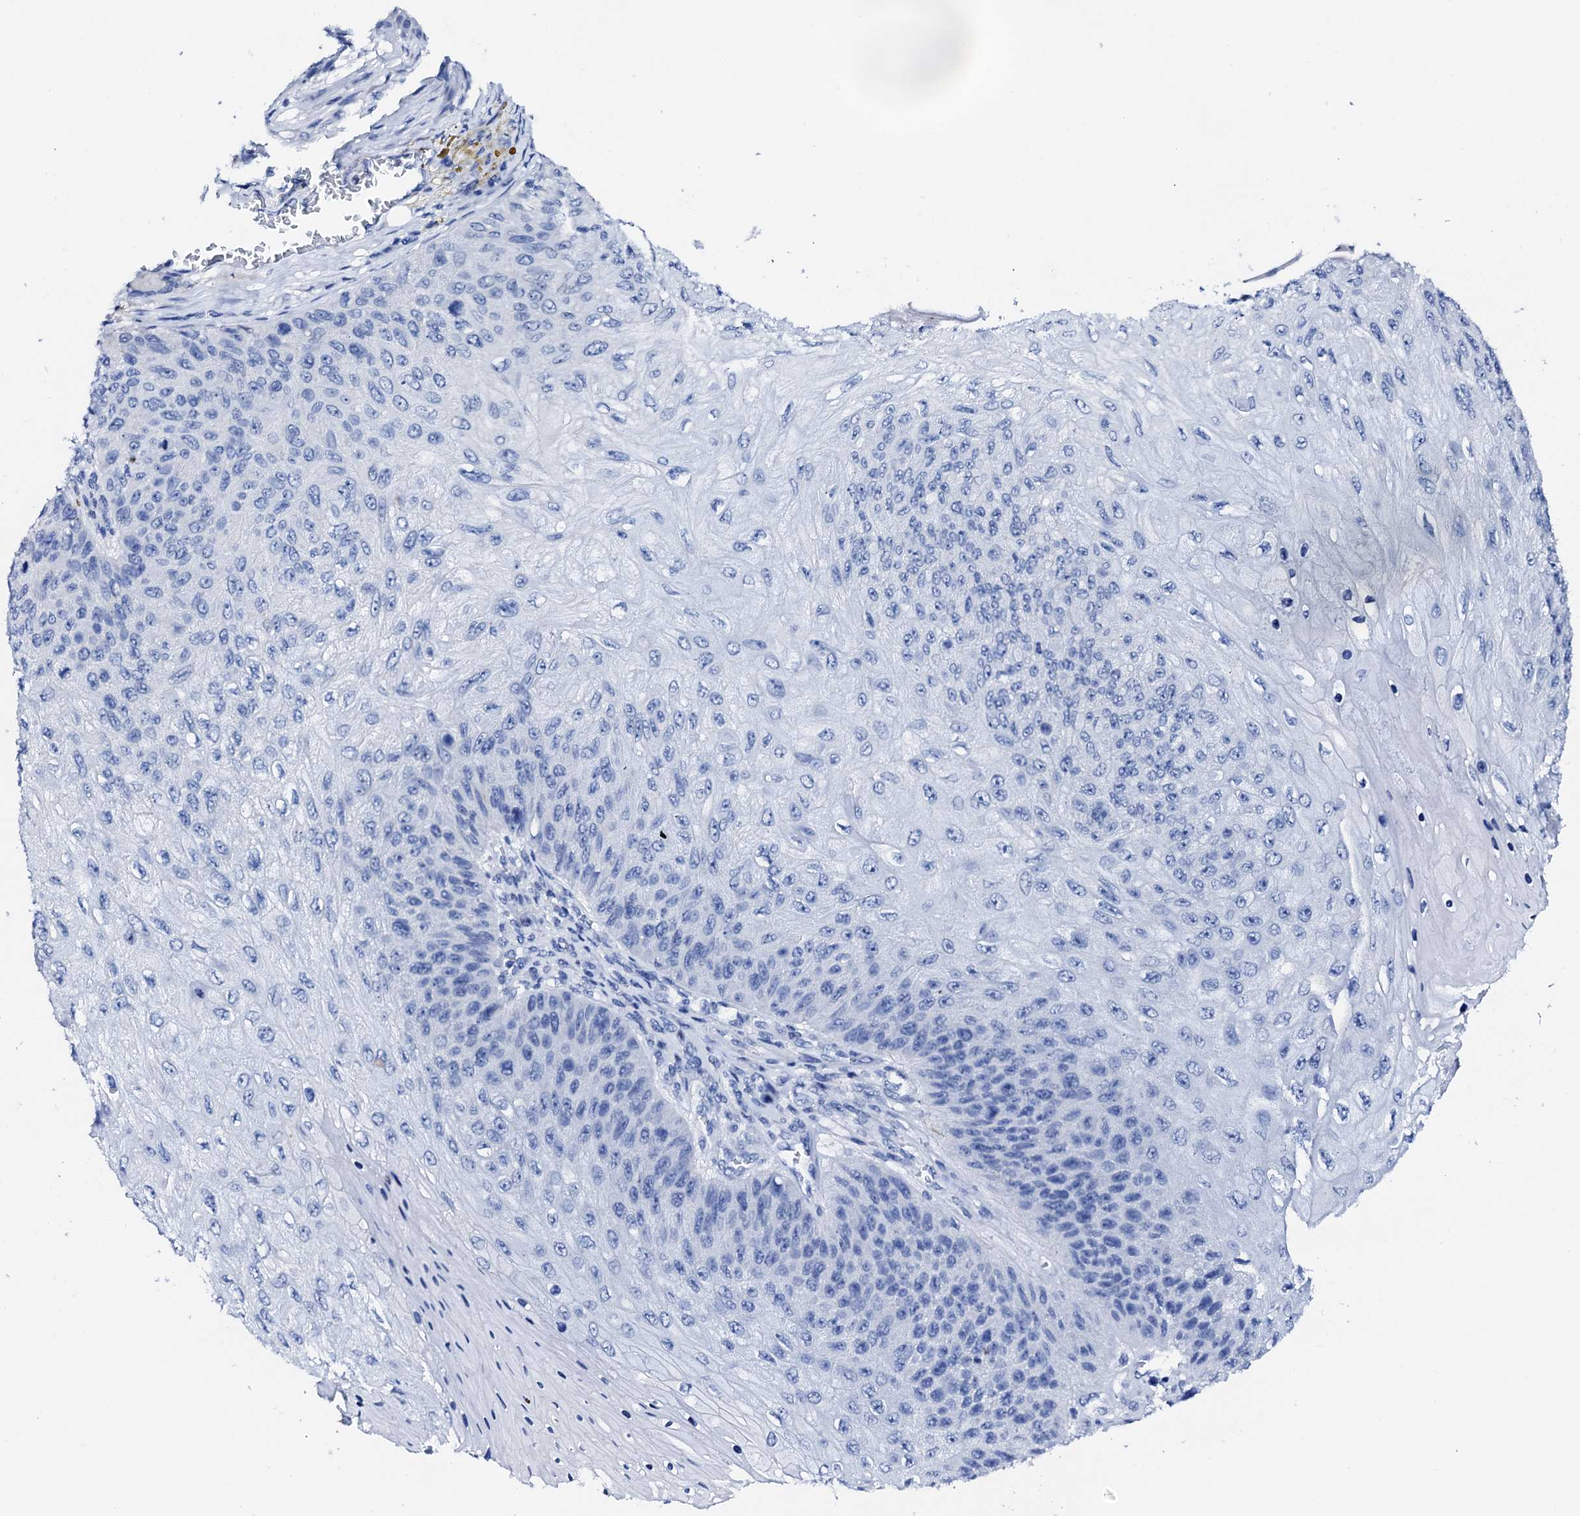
{"staining": {"intensity": "negative", "quantity": "none", "location": "none"}, "tissue": "skin cancer", "cell_type": "Tumor cells", "image_type": "cancer", "snomed": [{"axis": "morphology", "description": "Squamous cell carcinoma, NOS"}, {"axis": "topography", "description": "Skin"}], "caption": "Tumor cells are negative for brown protein staining in skin cancer.", "gene": "NRIP2", "patient": {"sex": "female", "age": 88}}